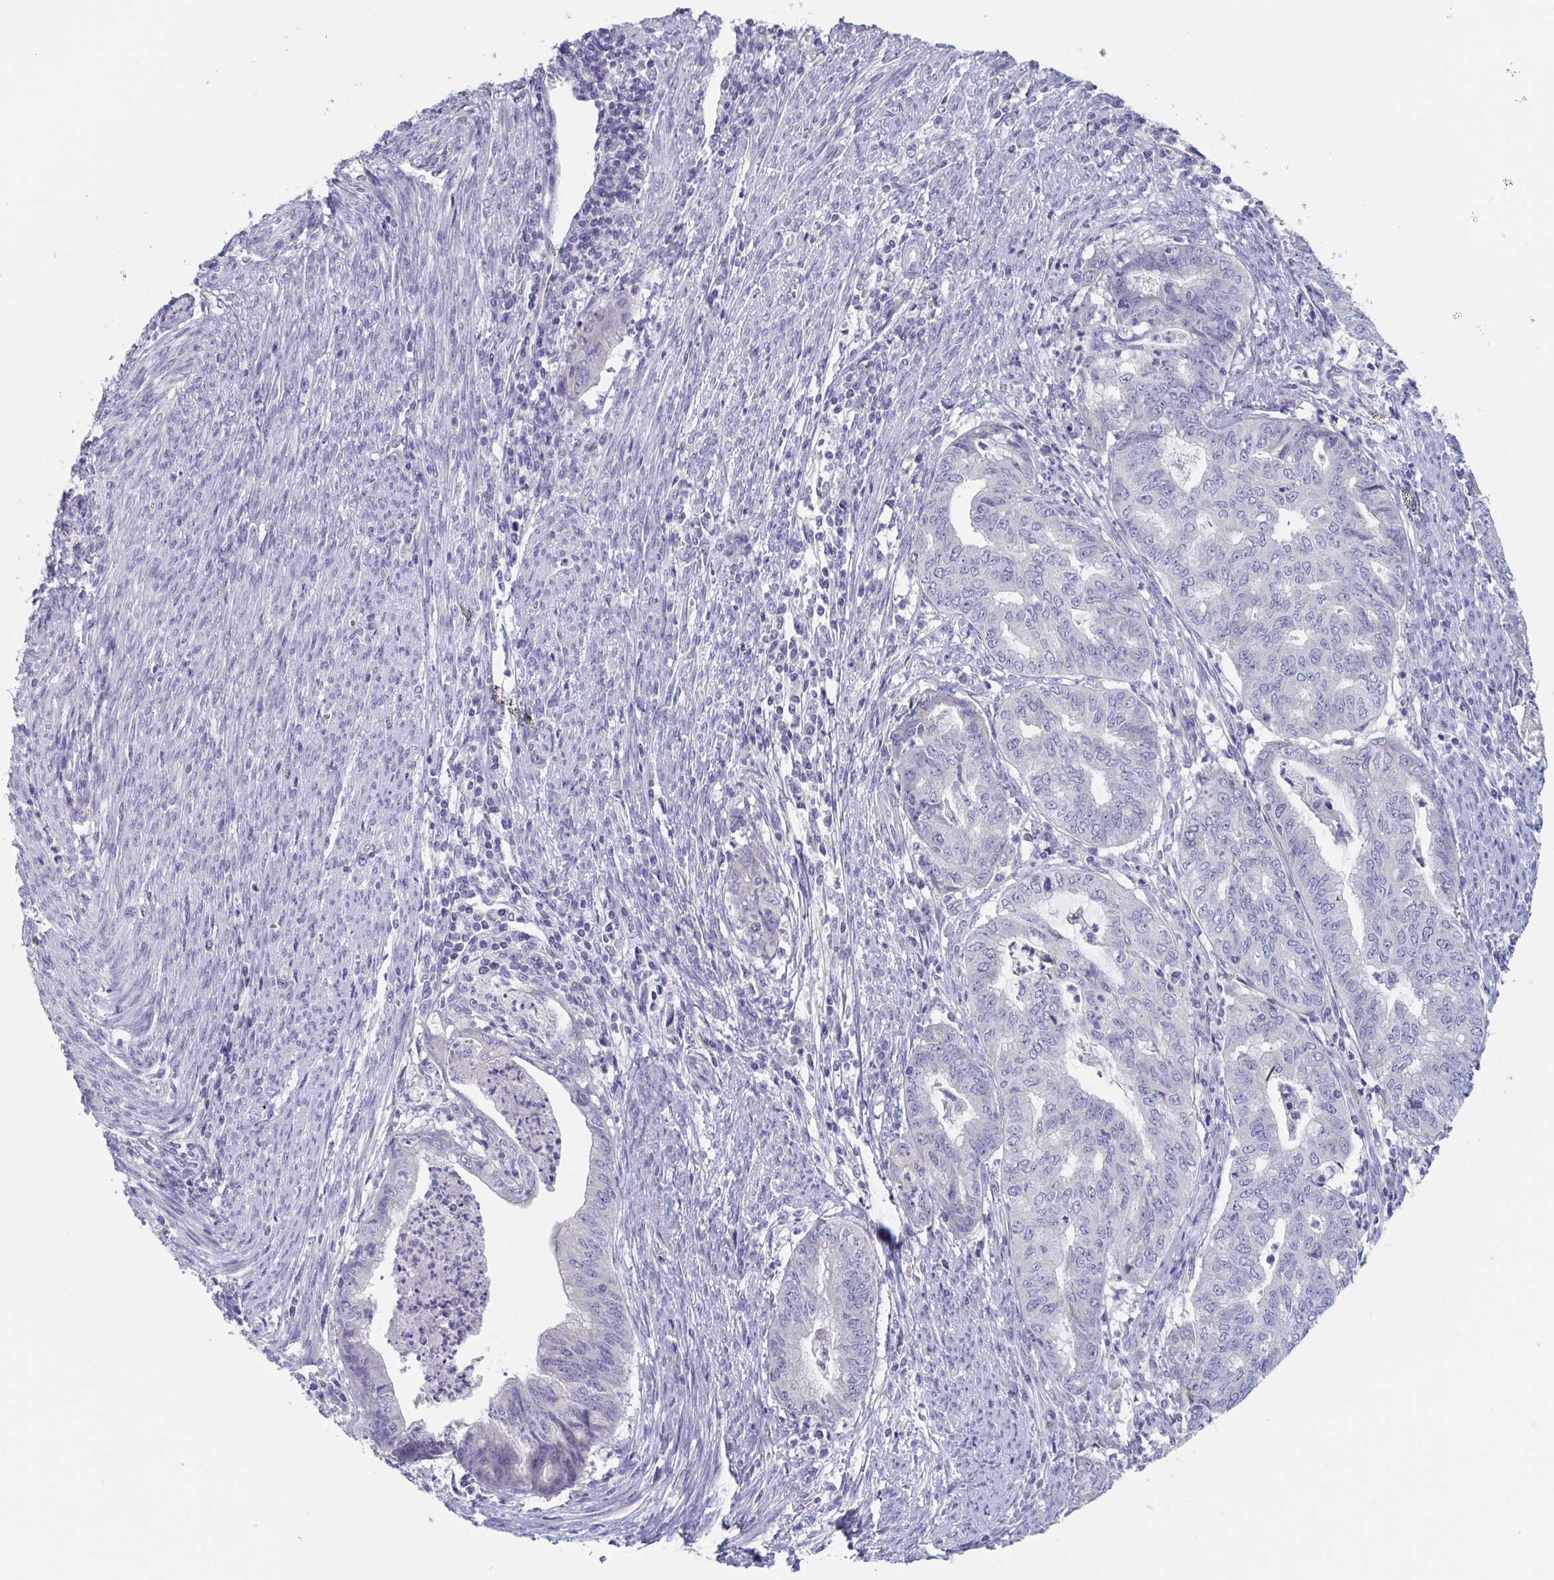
{"staining": {"intensity": "negative", "quantity": "none", "location": "none"}, "tissue": "endometrial cancer", "cell_type": "Tumor cells", "image_type": "cancer", "snomed": [{"axis": "morphology", "description": "Adenocarcinoma, NOS"}, {"axis": "topography", "description": "Endometrium"}], "caption": "The histopathology image displays no staining of tumor cells in endometrial adenocarcinoma.", "gene": "ABHD16A", "patient": {"sex": "female", "age": 79}}